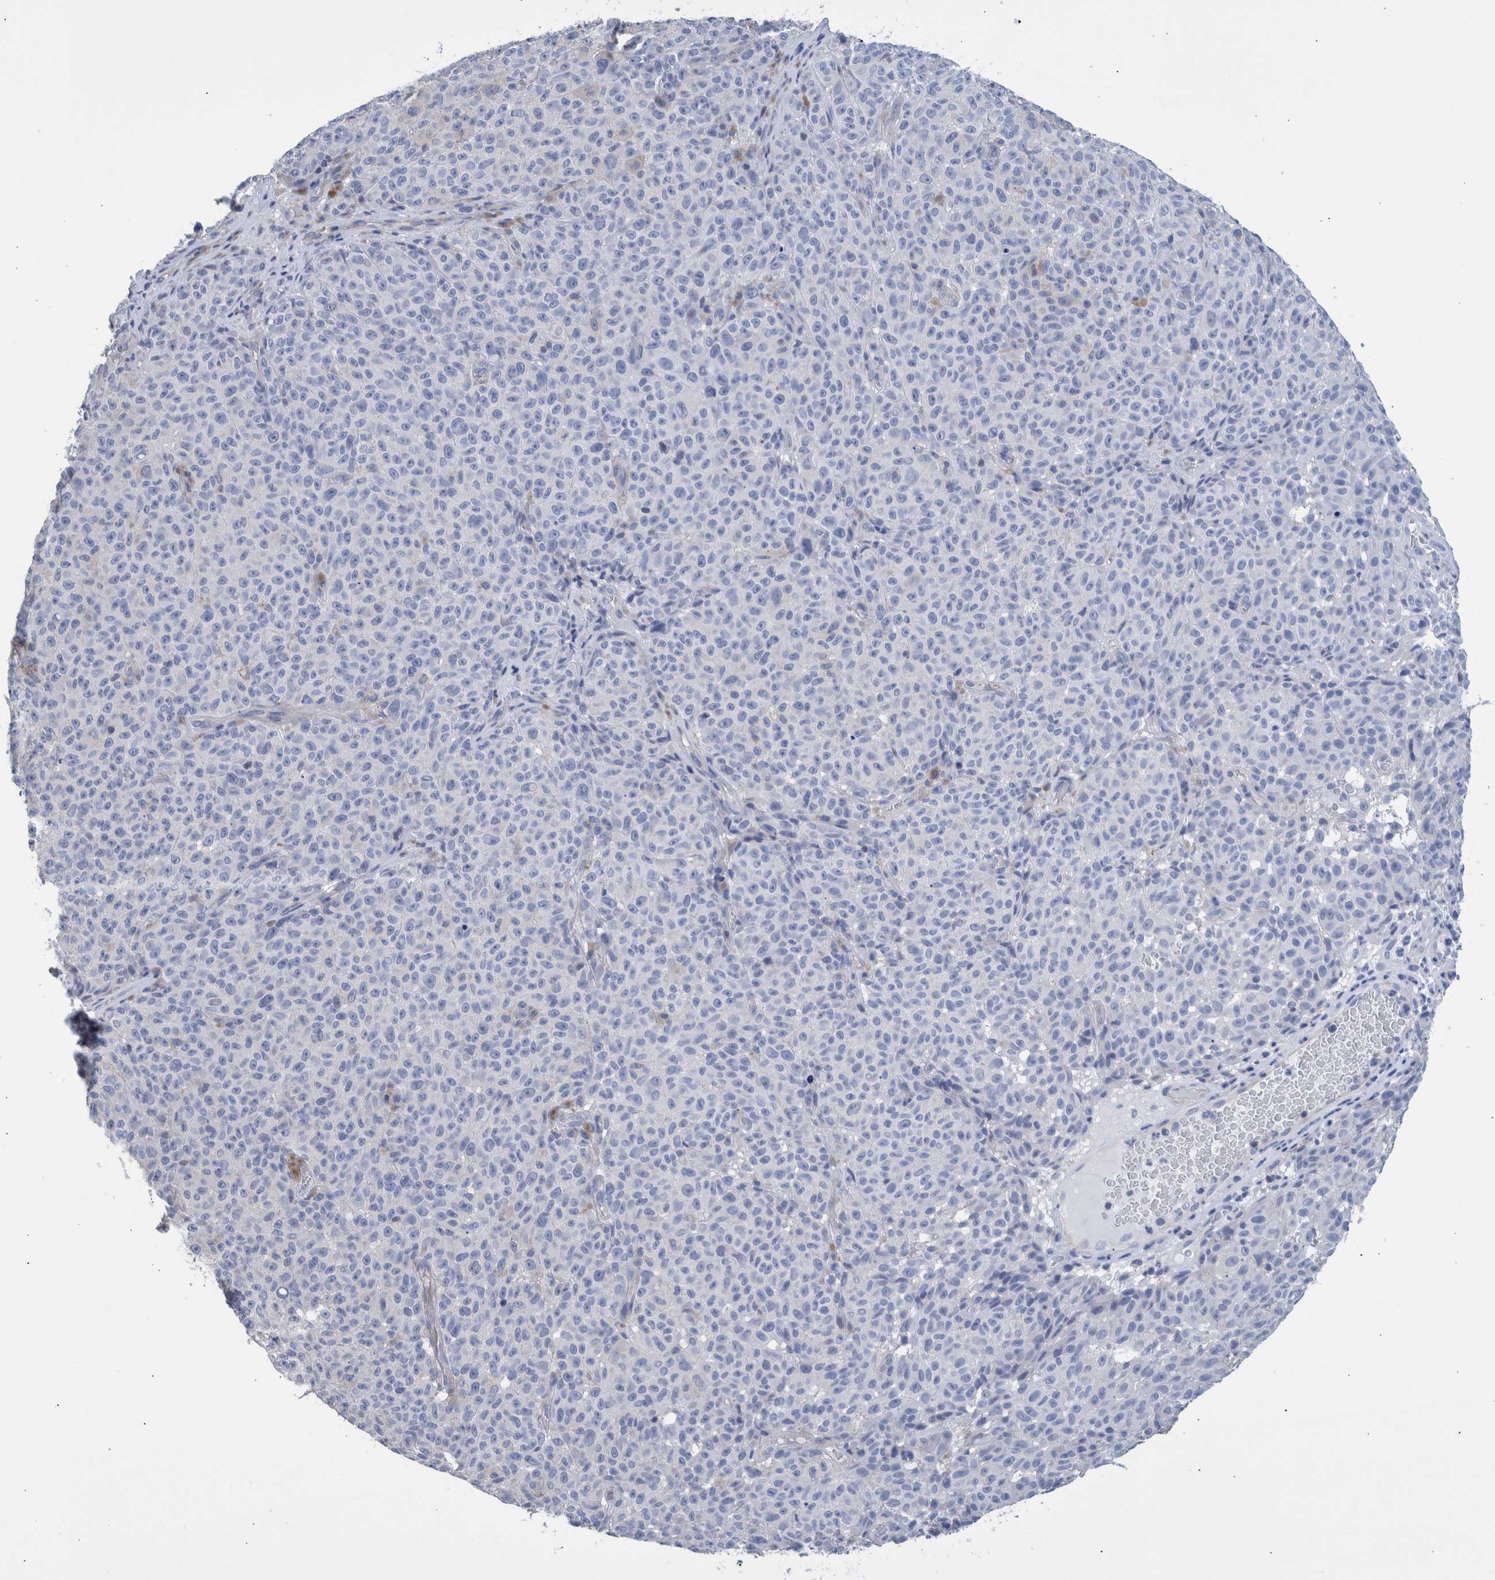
{"staining": {"intensity": "negative", "quantity": "none", "location": "none"}, "tissue": "melanoma", "cell_type": "Tumor cells", "image_type": "cancer", "snomed": [{"axis": "morphology", "description": "Malignant melanoma, NOS"}, {"axis": "topography", "description": "Skin"}], "caption": "A micrograph of melanoma stained for a protein exhibits no brown staining in tumor cells.", "gene": "PPP3CC", "patient": {"sex": "female", "age": 82}}